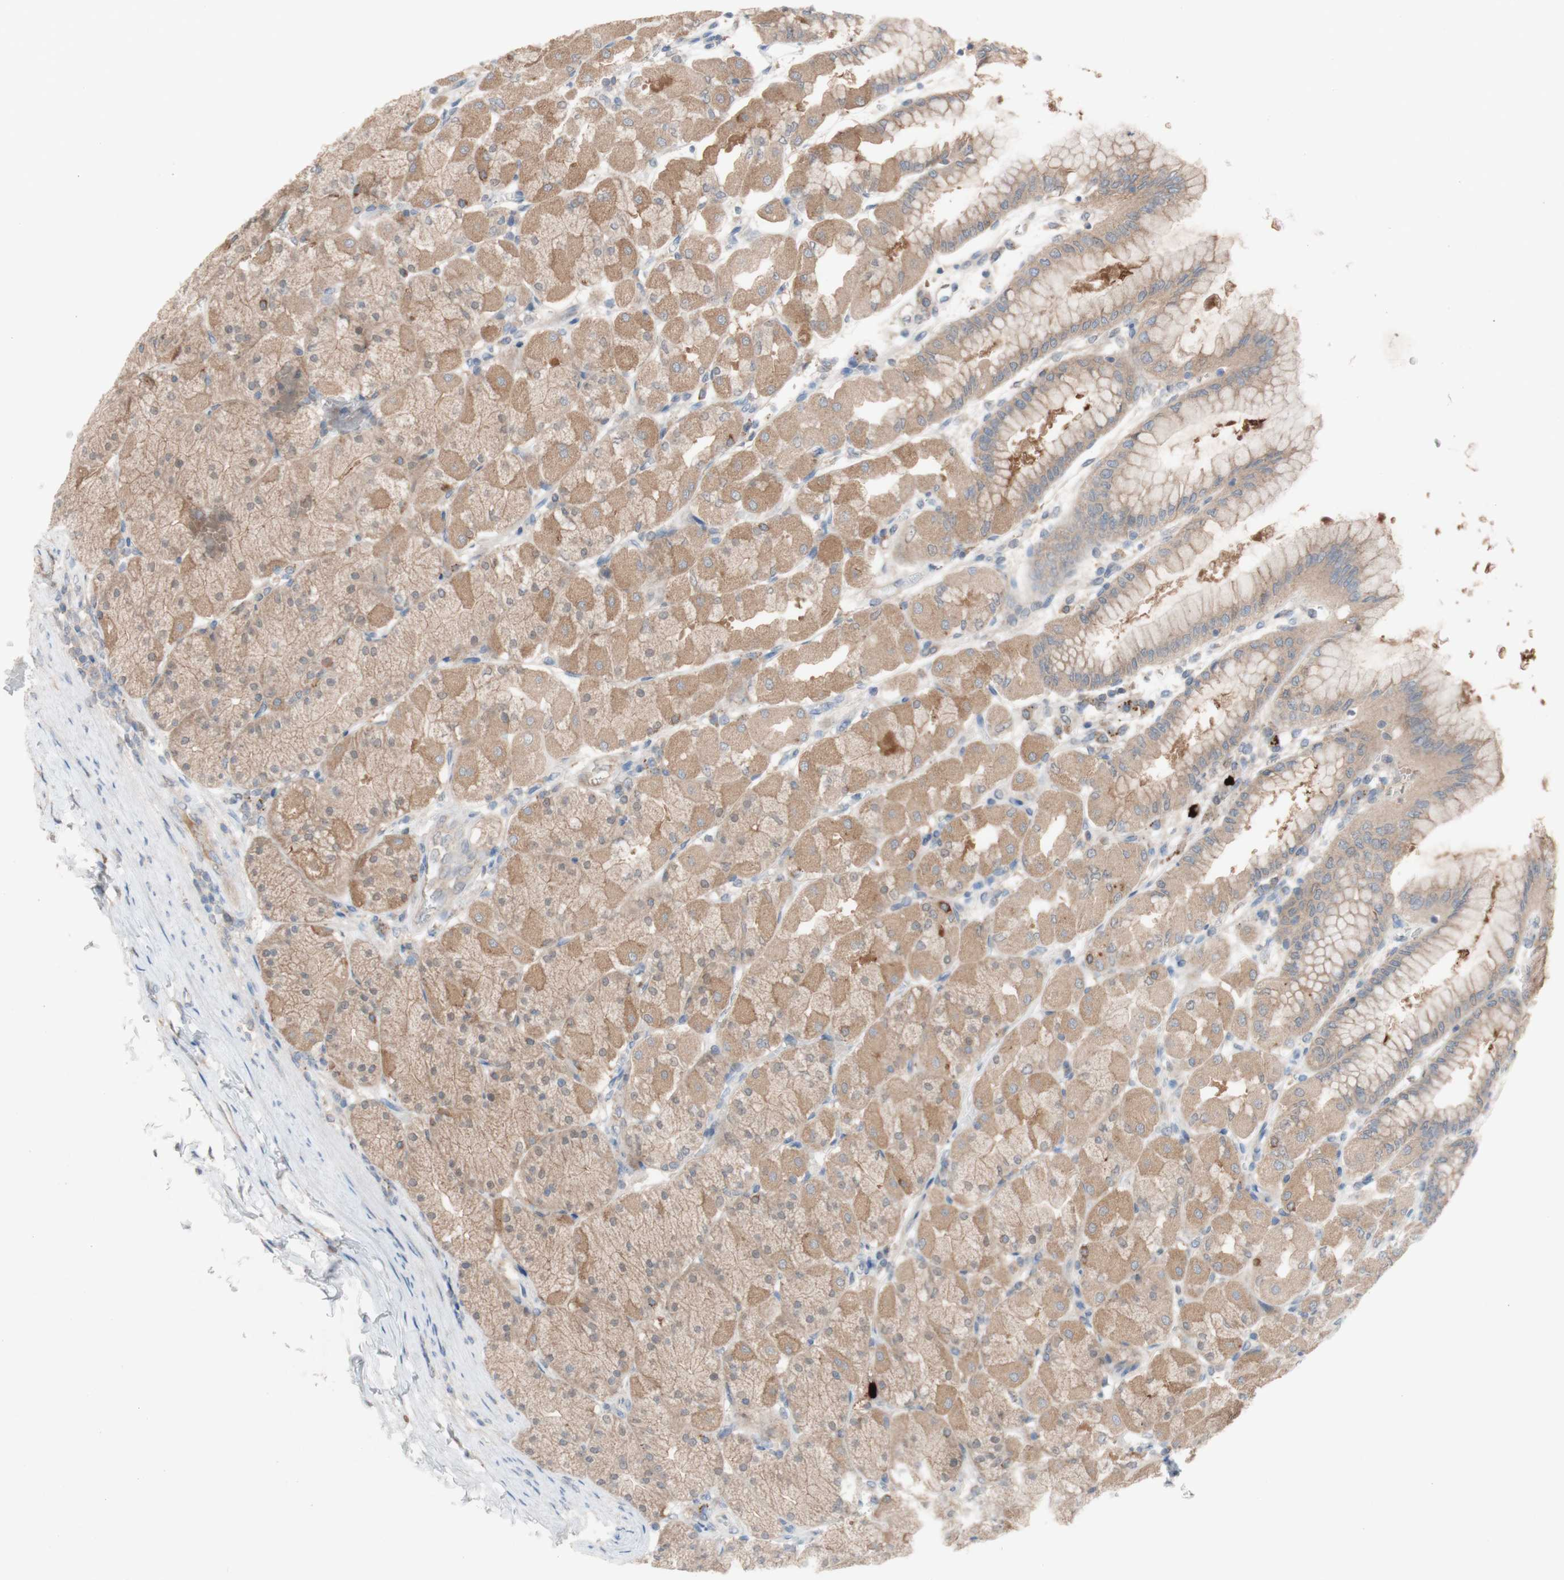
{"staining": {"intensity": "moderate", "quantity": ">75%", "location": "cytoplasmic/membranous"}, "tissue": "stomach", "cell_type": "Glandular cells", "image_type": "normal", "snomed": [{"axis": "morphology", "description": "Normal tissue, NOS"}, {"axis": "topography", "description": "Stomach, upper"}], "caption": "Immunohistochemistry (IHC) micrograph of normal human stomach stained for a protein (brown), which exhibits medium levels of moderate cytoplasmic/membranous positivity in about >75% of glandular cells.", "gene": "PEX2", "patient": {"sex": "female", "age": 56}}